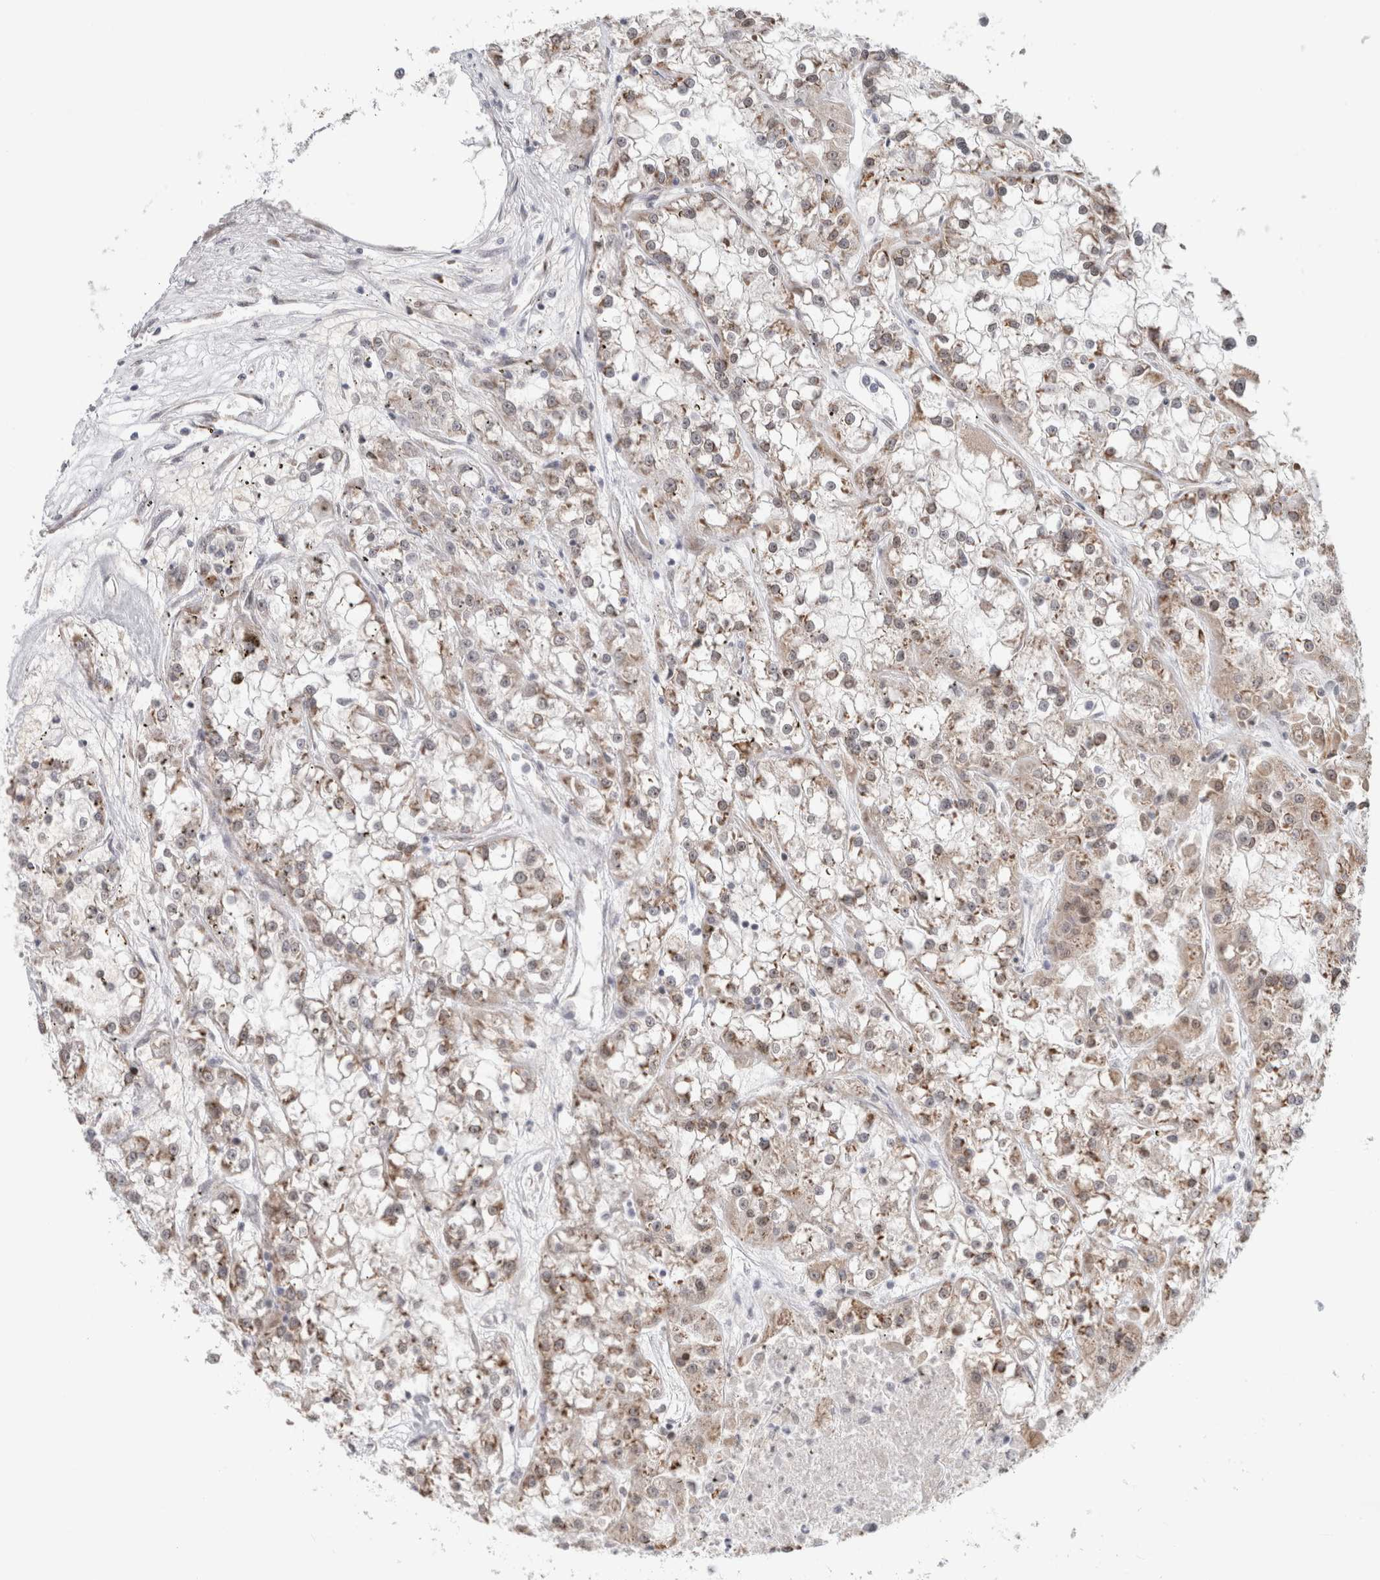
{"staining": {"intensity": "weak", "quantity": "<25%", "location": "cytoplasmic/membranous"}, "tissue": "renal cancer", "cell_type": "Tumor cells", "image_type": "cancer", "snomed": [{"axis": "morphology", "description": "Adenocarcinoma, NOS"}, {"axis": "topography", "description": "Kidney"}], "caption": "Tumor cells are negative for brown protein staining in renal adenocarcinoma.", "gene": "RBMX2", "patient": {"sex": "female", "age": 52}}